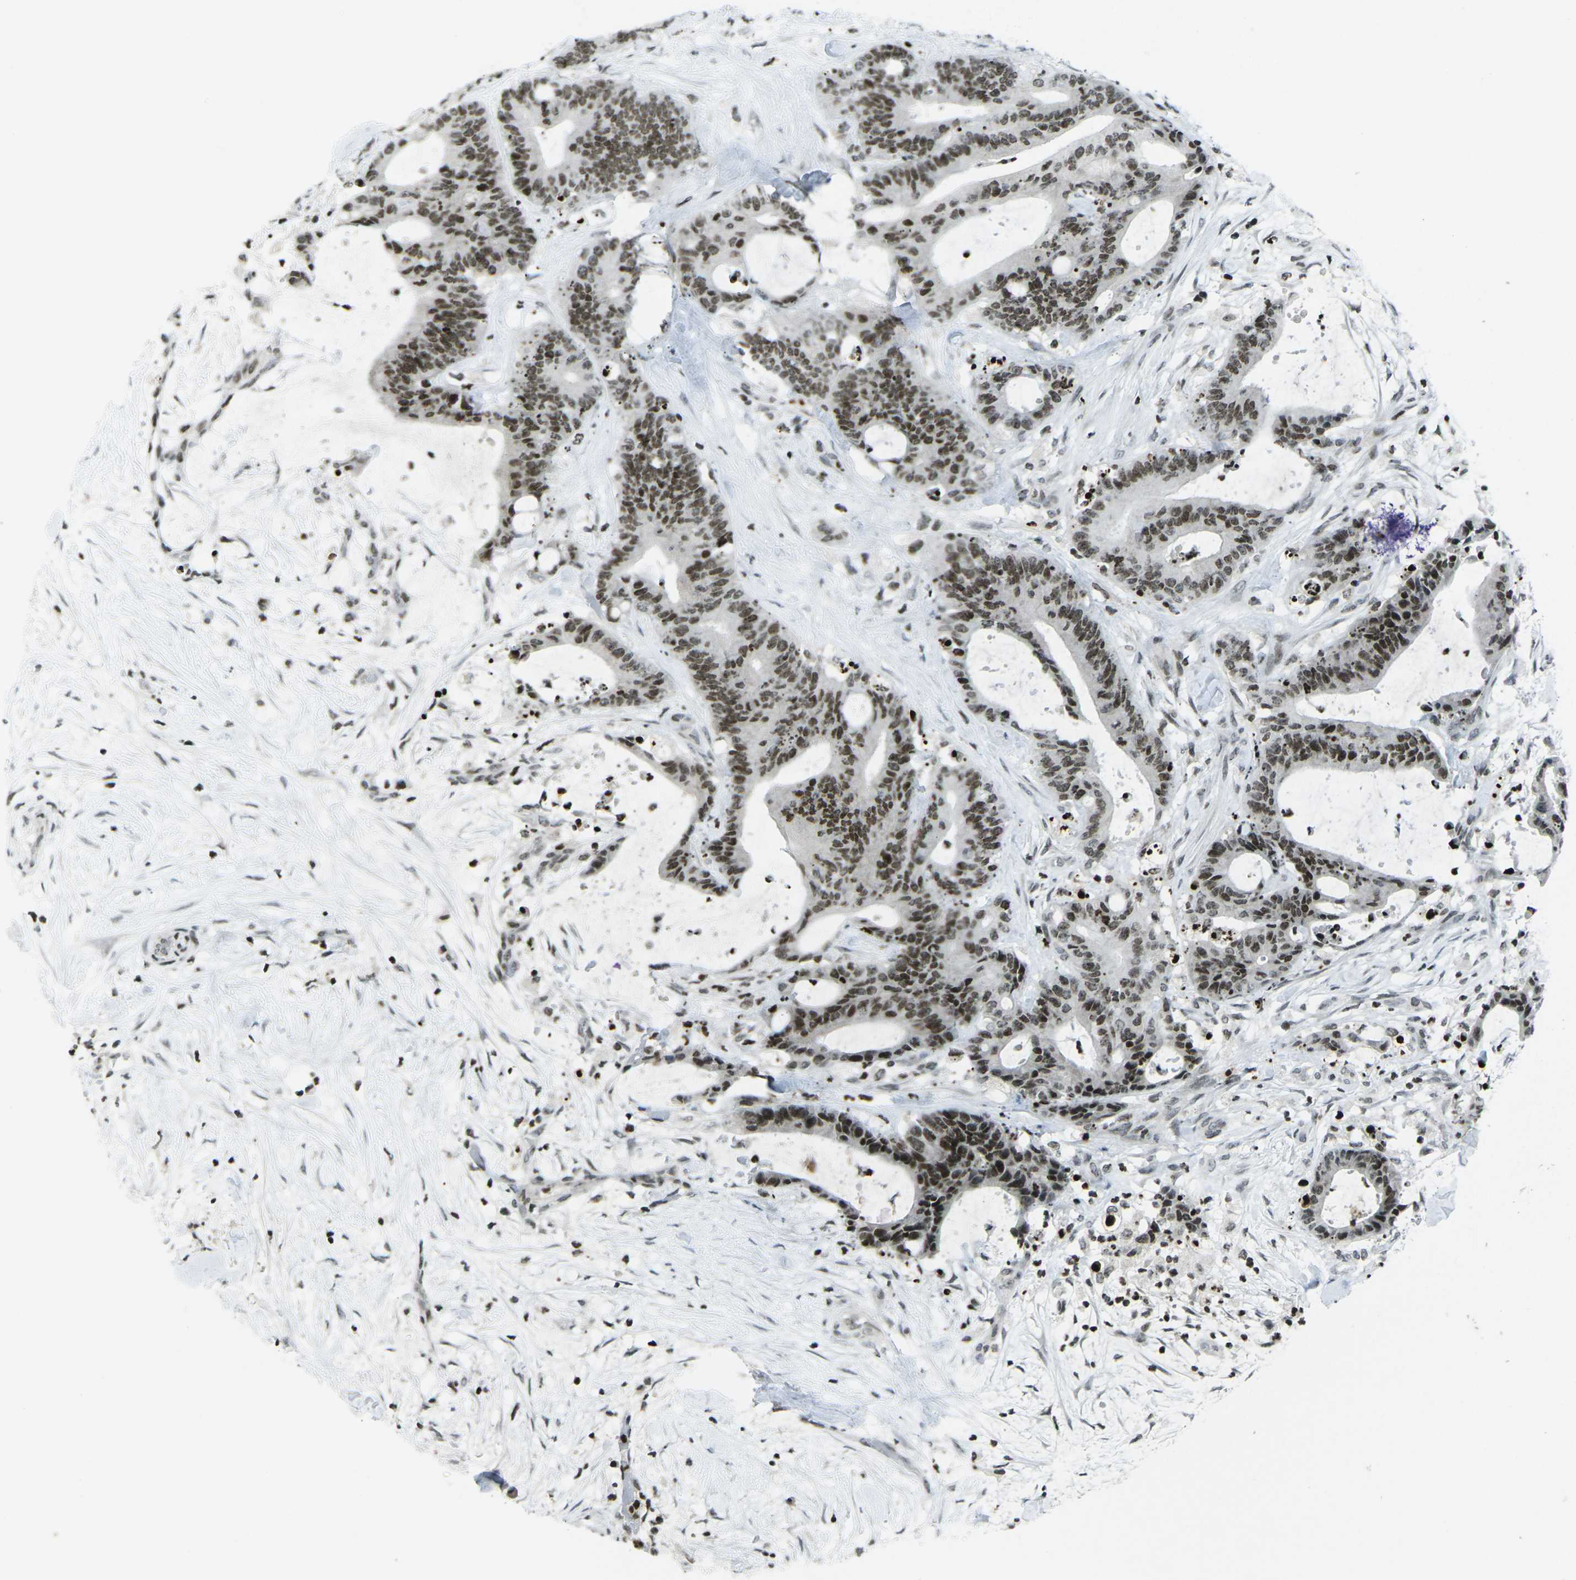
{"staining": {"intensity": "moderate", "quantity": ">75%", "location": "nuclear"}, "tissue": "liver cancer", "cell_type": "Tumor cells", "image_type": "cancer", "snomed": [{"axis": "morphology", "description": "Cholangiocarcinoma"}, {"axis": "topography", "description": "Liver"}], "caption": "This histopathology image reveals immunohistochemistry (IHC) staining of liver cancer, with medium moderate nuclear staining in approximately >75% of tumor cells.", "gene": "EME1", "patient": {"sex": "female", "age": 73}}